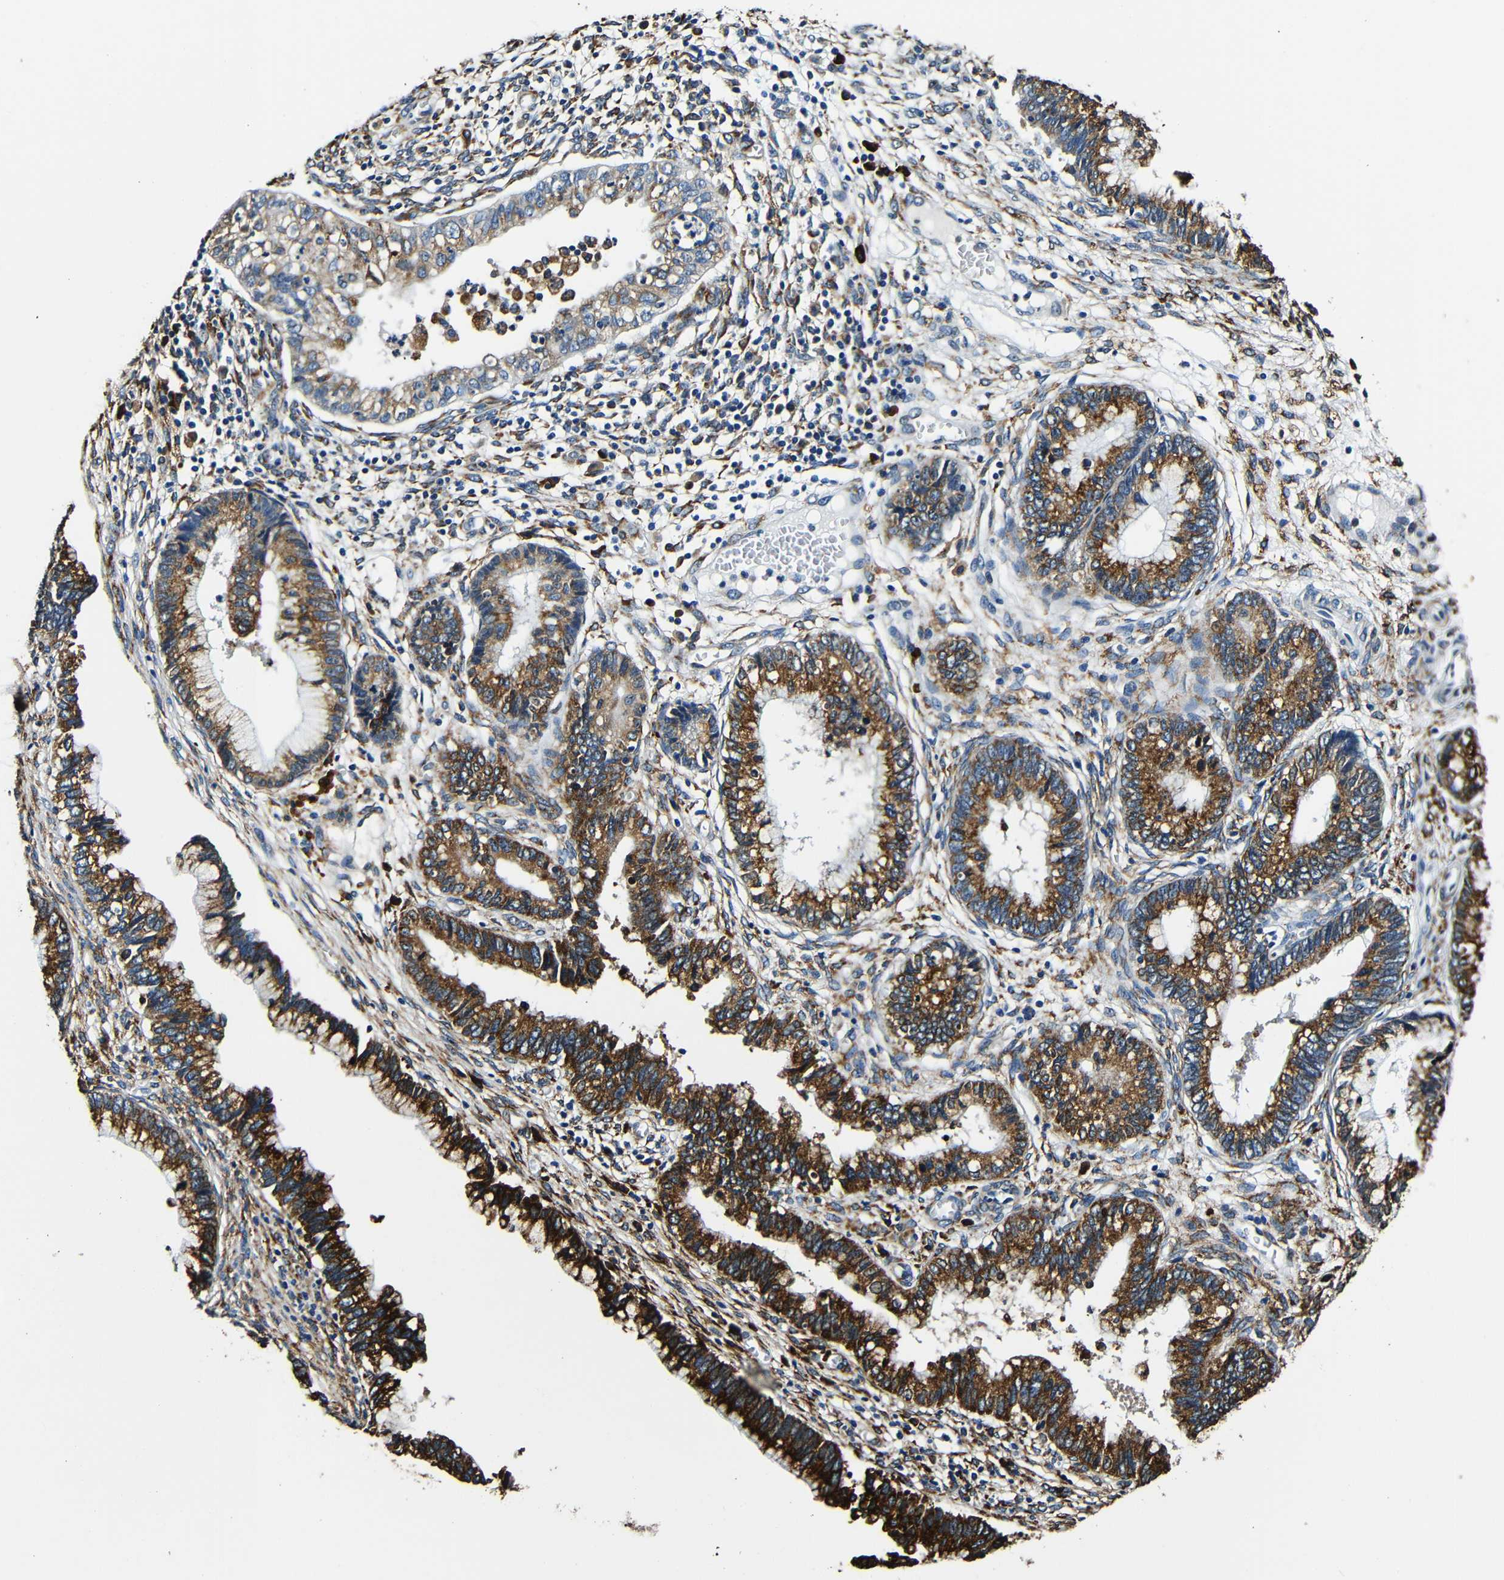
{"staining": {"intensity": "strong", "quantity": ">75%", "location": "cytoplasmic/membranous"}, "tissue": "cervical cancer", "cell_type": "Tumor cells", "image_type": "cancer", "snomed": [{"axis": "morphology", "description": "Adenocarcinoma, NOS"}, {"axis": "topography", "description": "Cervix"}], "caption": "Cervical cancer stained with a brown dye reveals strong cytoplasmic/membranous positive expression in about >75% of tumor cells.", "gene": "RRBP1", "patient": {"sex": "female", "age": 44}}